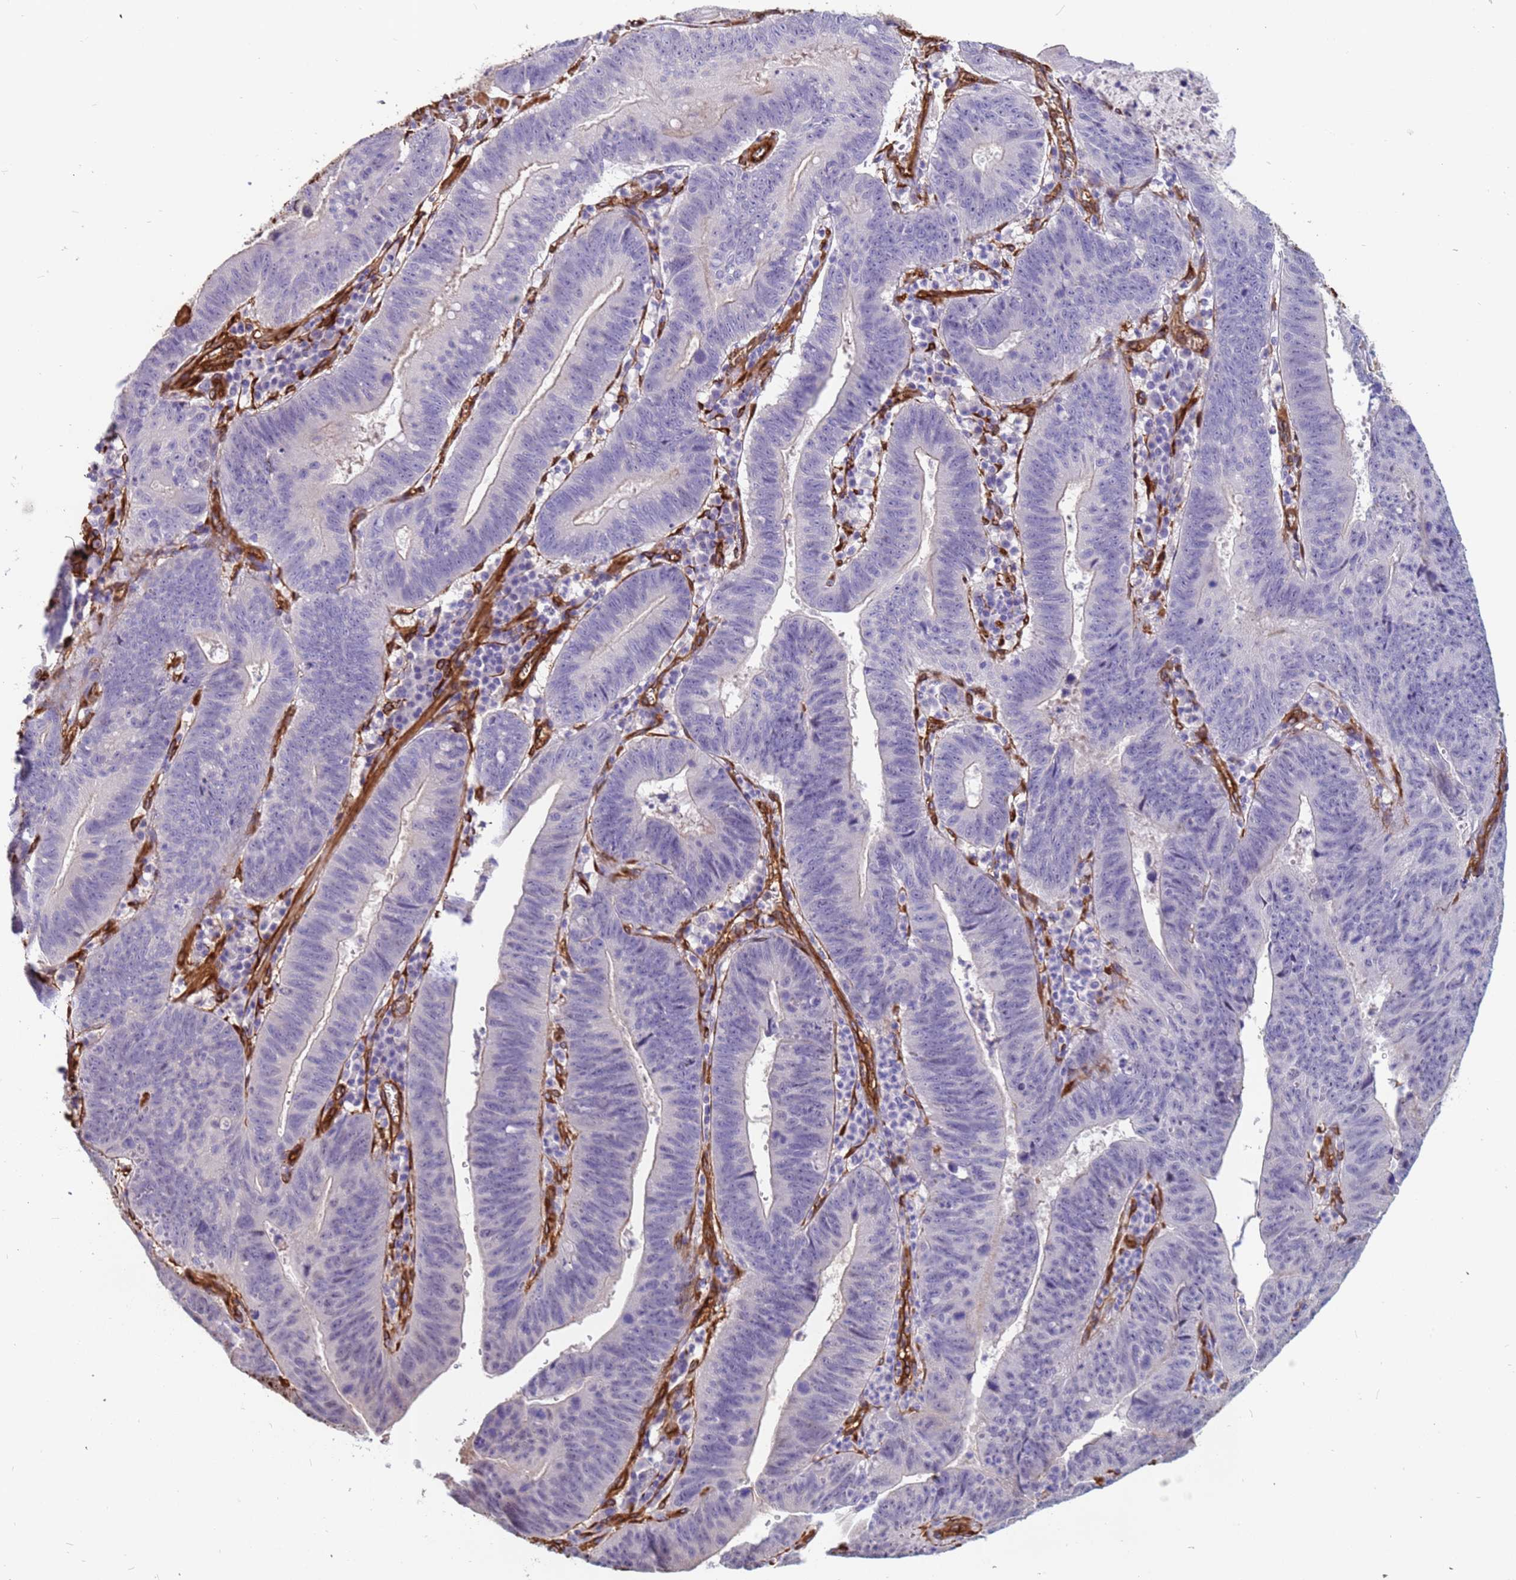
{"staining": {"intensity": "negative", "quantity": "none", "location": "none"}, "tissue": "stomach cancer", "cell_type": "Tumor cells", "image_type": "cancer", "snomed": [{"axis": "morphology", "description": "Adenocarcinoma, NOS"}, {"axis": "topography", "description": "Stomach"}], "caption": "DAB (3,3'-diaminobenzidine) immunohistochemical staining of stomach adenocarcinoma shows no significant positivity in tumor cells.", "gene": "EHD2", "patient": {"sex": "male", "age": 59}}